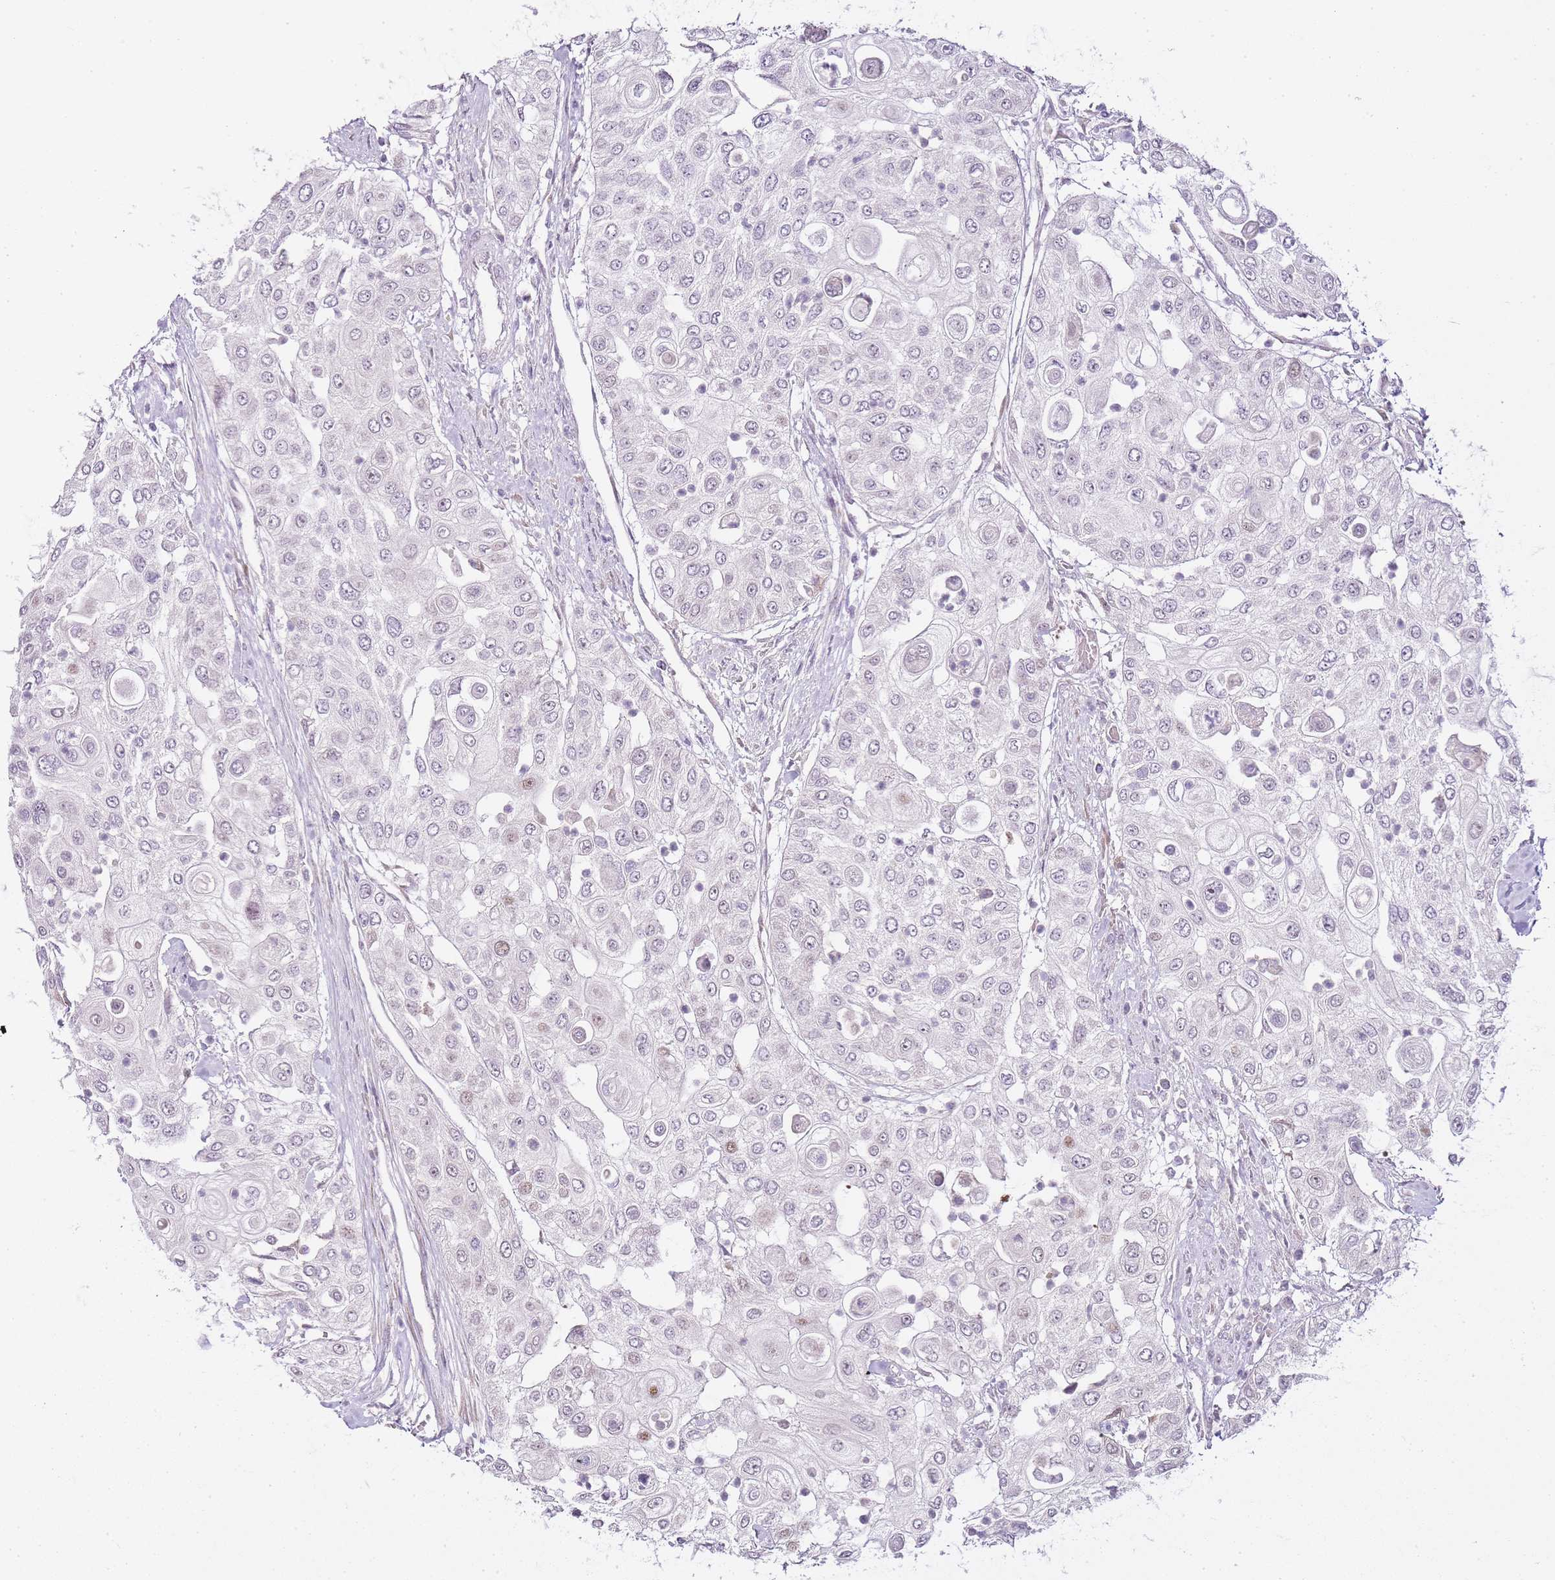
{"staining": {"intensity": "negative", "quantity": "none", "location": "none"}, "tissue": "urothelial cancer", "cell_type": "Tumor cells", "image_type": "cancer", "snomed": [{"axis": "morphology", "description": "Urothelial carcinoma, High grade"}, {"axis": "topography", "description": "Urinary bladder"}], "caption": "The immunohistochemistry histopathology image has no significant staining in tumor cells of urothelial cancer tissue.", "gene": "OGG1", "patient": {"sex": "female", "age": 79}}